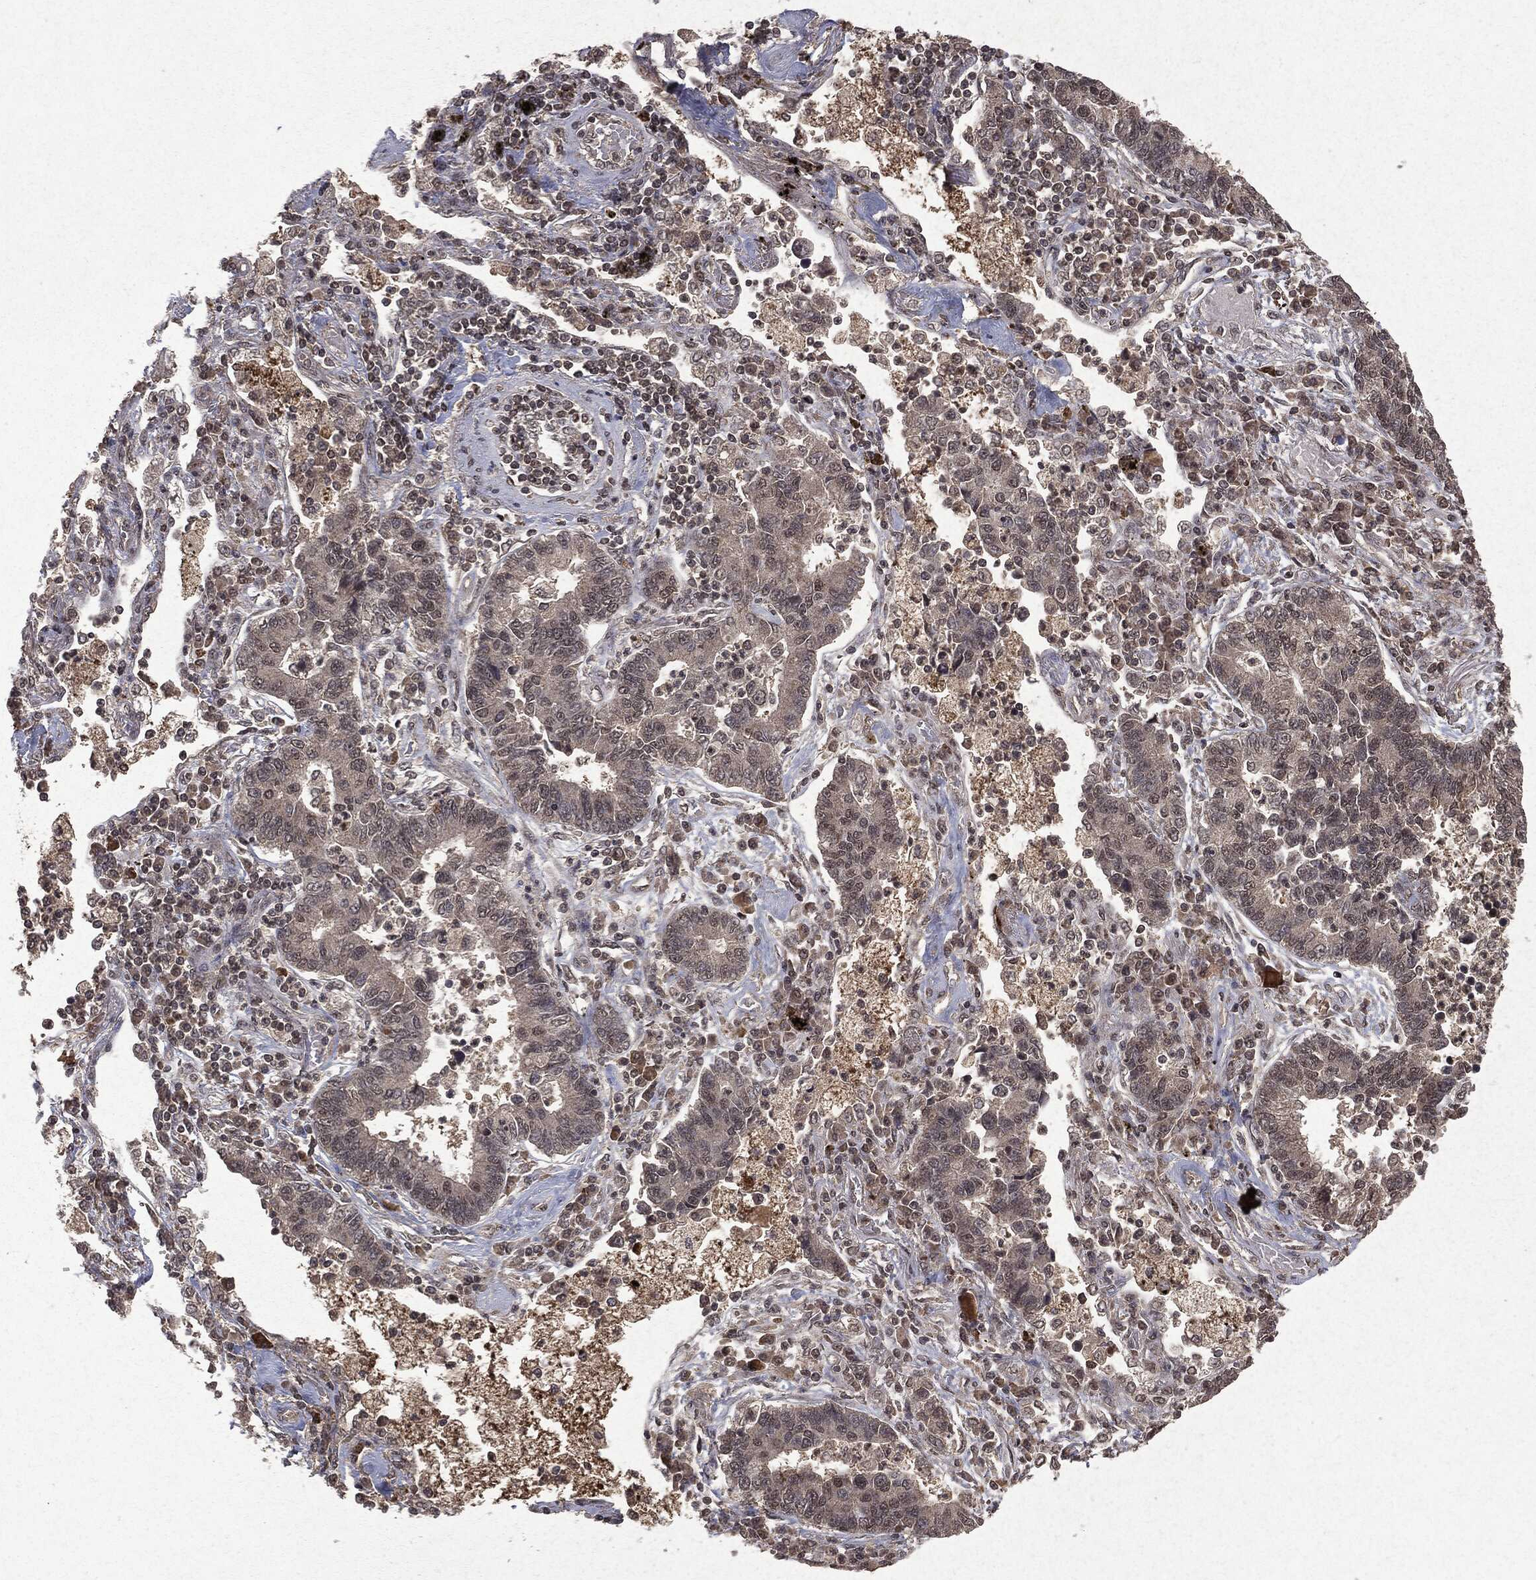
{"staining": {"intensity": "negative", "quantity": "none", "location": "none"}, "tissue": "lung cancer", "cell_type": "Tumor cells", "image_type": "cancer", "snomed": [{"axis": "morphology", "description": "Adenocarcinoma, NOS"}, {"axis": "topography", "description": "Lung"}], "caption": "This is an immunohistochemistry (IHC) photomicrograph of lung cancer. There is no staining in tumor cells.", "gene": "PEBP1", "patient": {"sex": "female", "age": 57}}